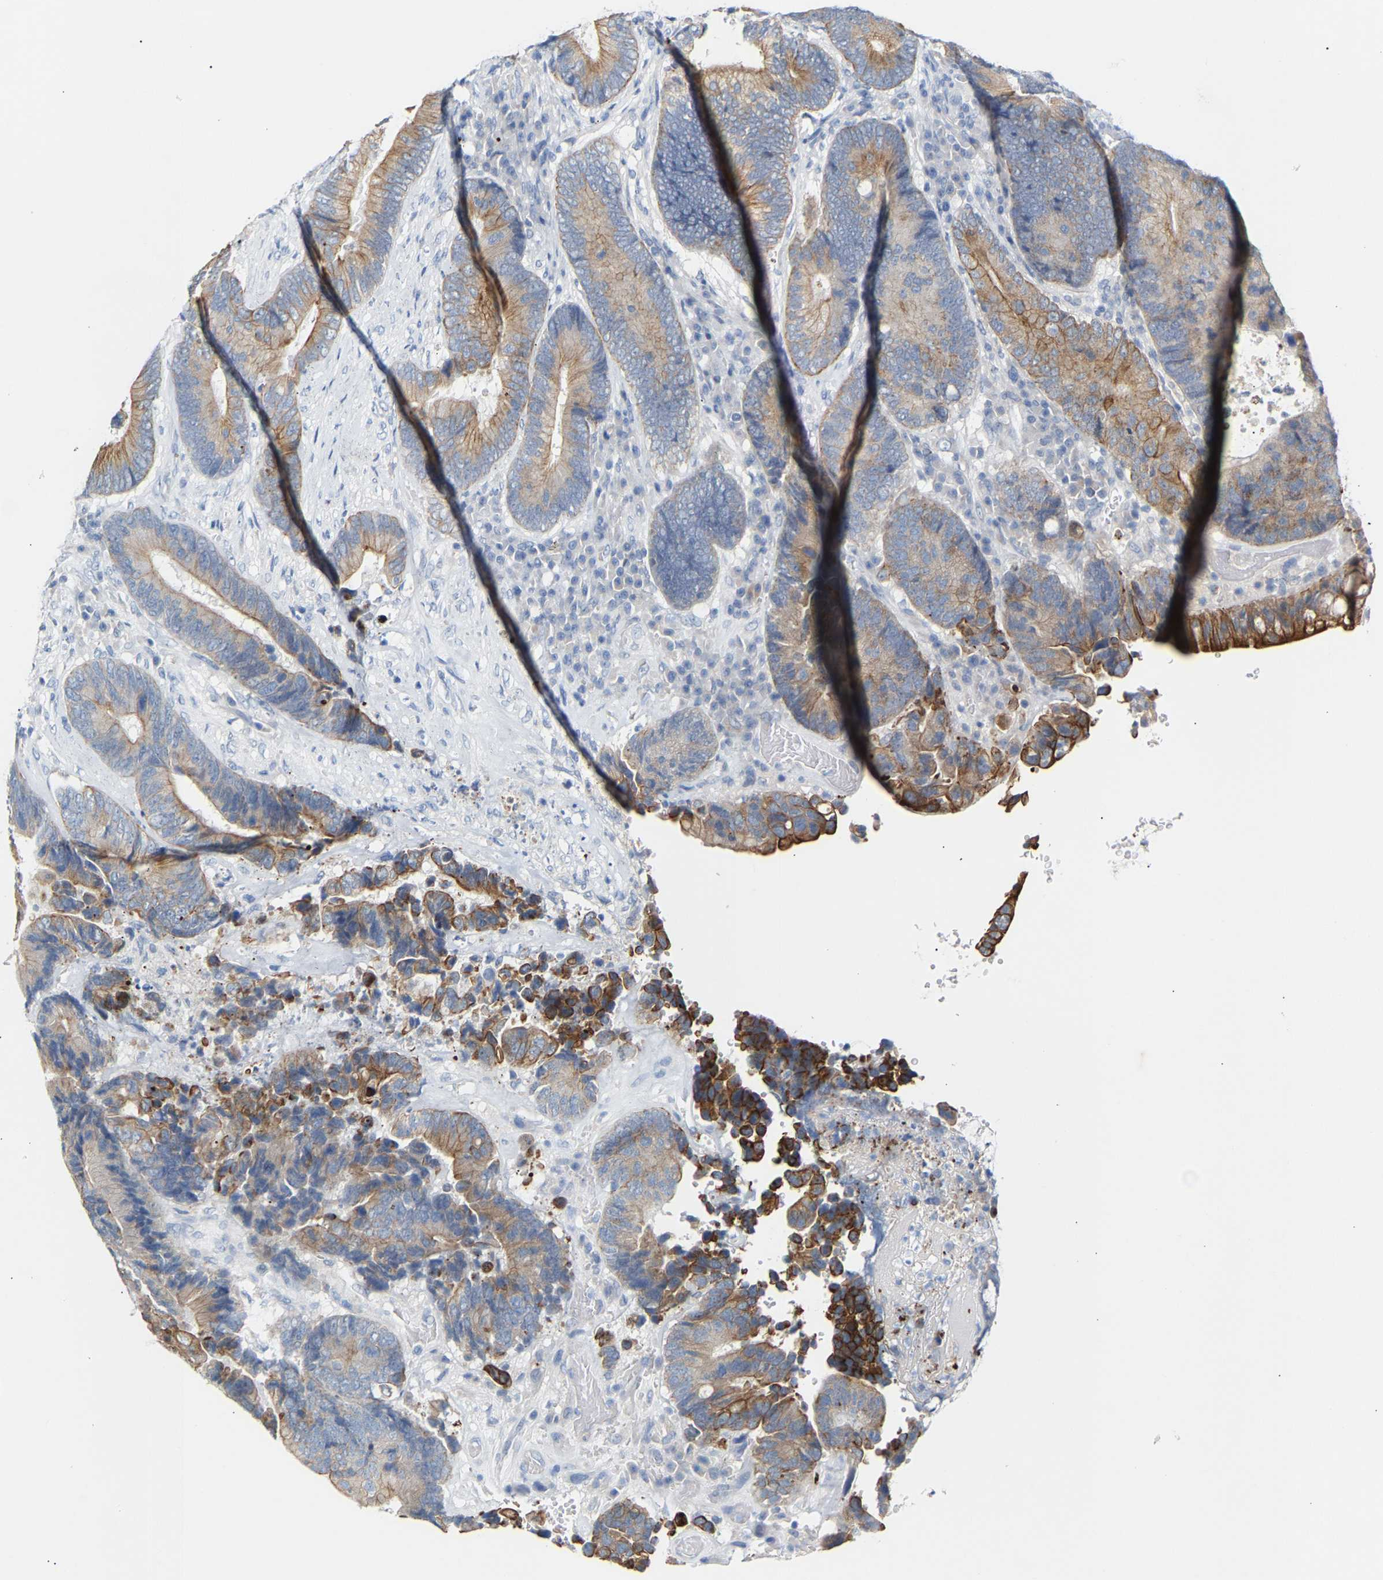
{"staining": {"intensity": "moderate", "quantity": ">75%", "location": "cytoplasmic/membranous"}, "tissue": "colorectal cancer", "cell_type": "Tumor cells", "image_type": "cancer", "snomed": [{"axis": "morphology", "description": "Adenocarcinoma, NOS"}, {"axis": "topography", "description": "Rectum"}], "caption": "Immunohistochemical staining of human colorectal adenocarcinoma reveals medium levels of moderate cytoplasmic/membranous protein expression in about >75% of tumor cells. The staining is performed using DAB (3,3'-diaminobenzidine) brown chromogen to label protein expression. The nuclei are counter-stained blue using hematoxylin.", "gene": "PEX1", "patient": {"sex": "female", "age": 89}}